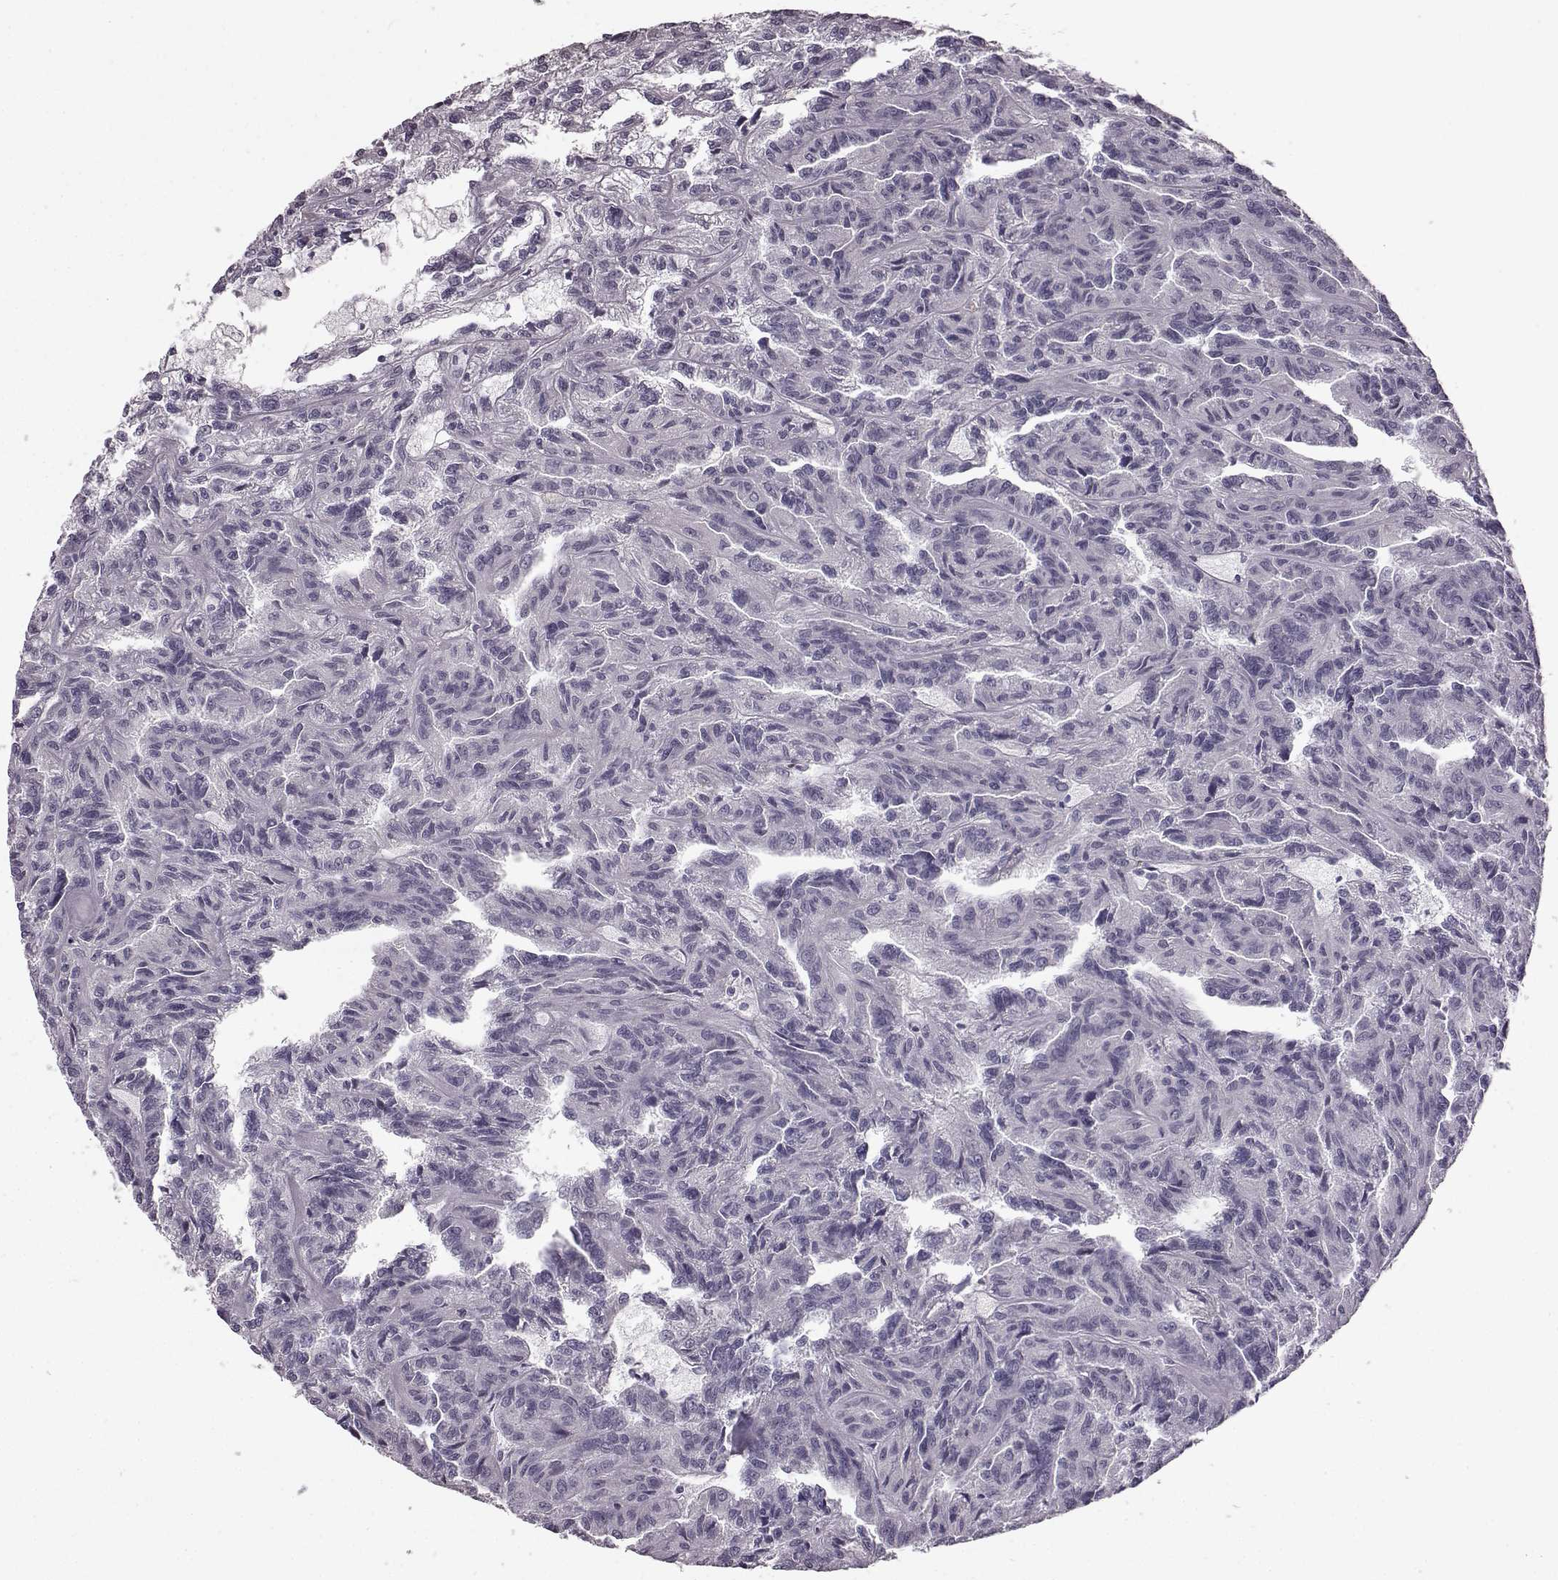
{"staining": {"intensity": "negative", "quantity": "none", "location": "none"}, "tissue": "renal cancer", "cell_type": "Tumor cells", "image_type": "cancer", "snomed": [{"axis": "morphology", "description": "Adenocarcinoma, NOS"}, {"axis": "topography", "description": "Kidney"}], "caption": "An image of human renal cancer is negative for staining in tumor cells.", "gene": "ODAD4", "patient": {"sex": "male", "age": 79}}